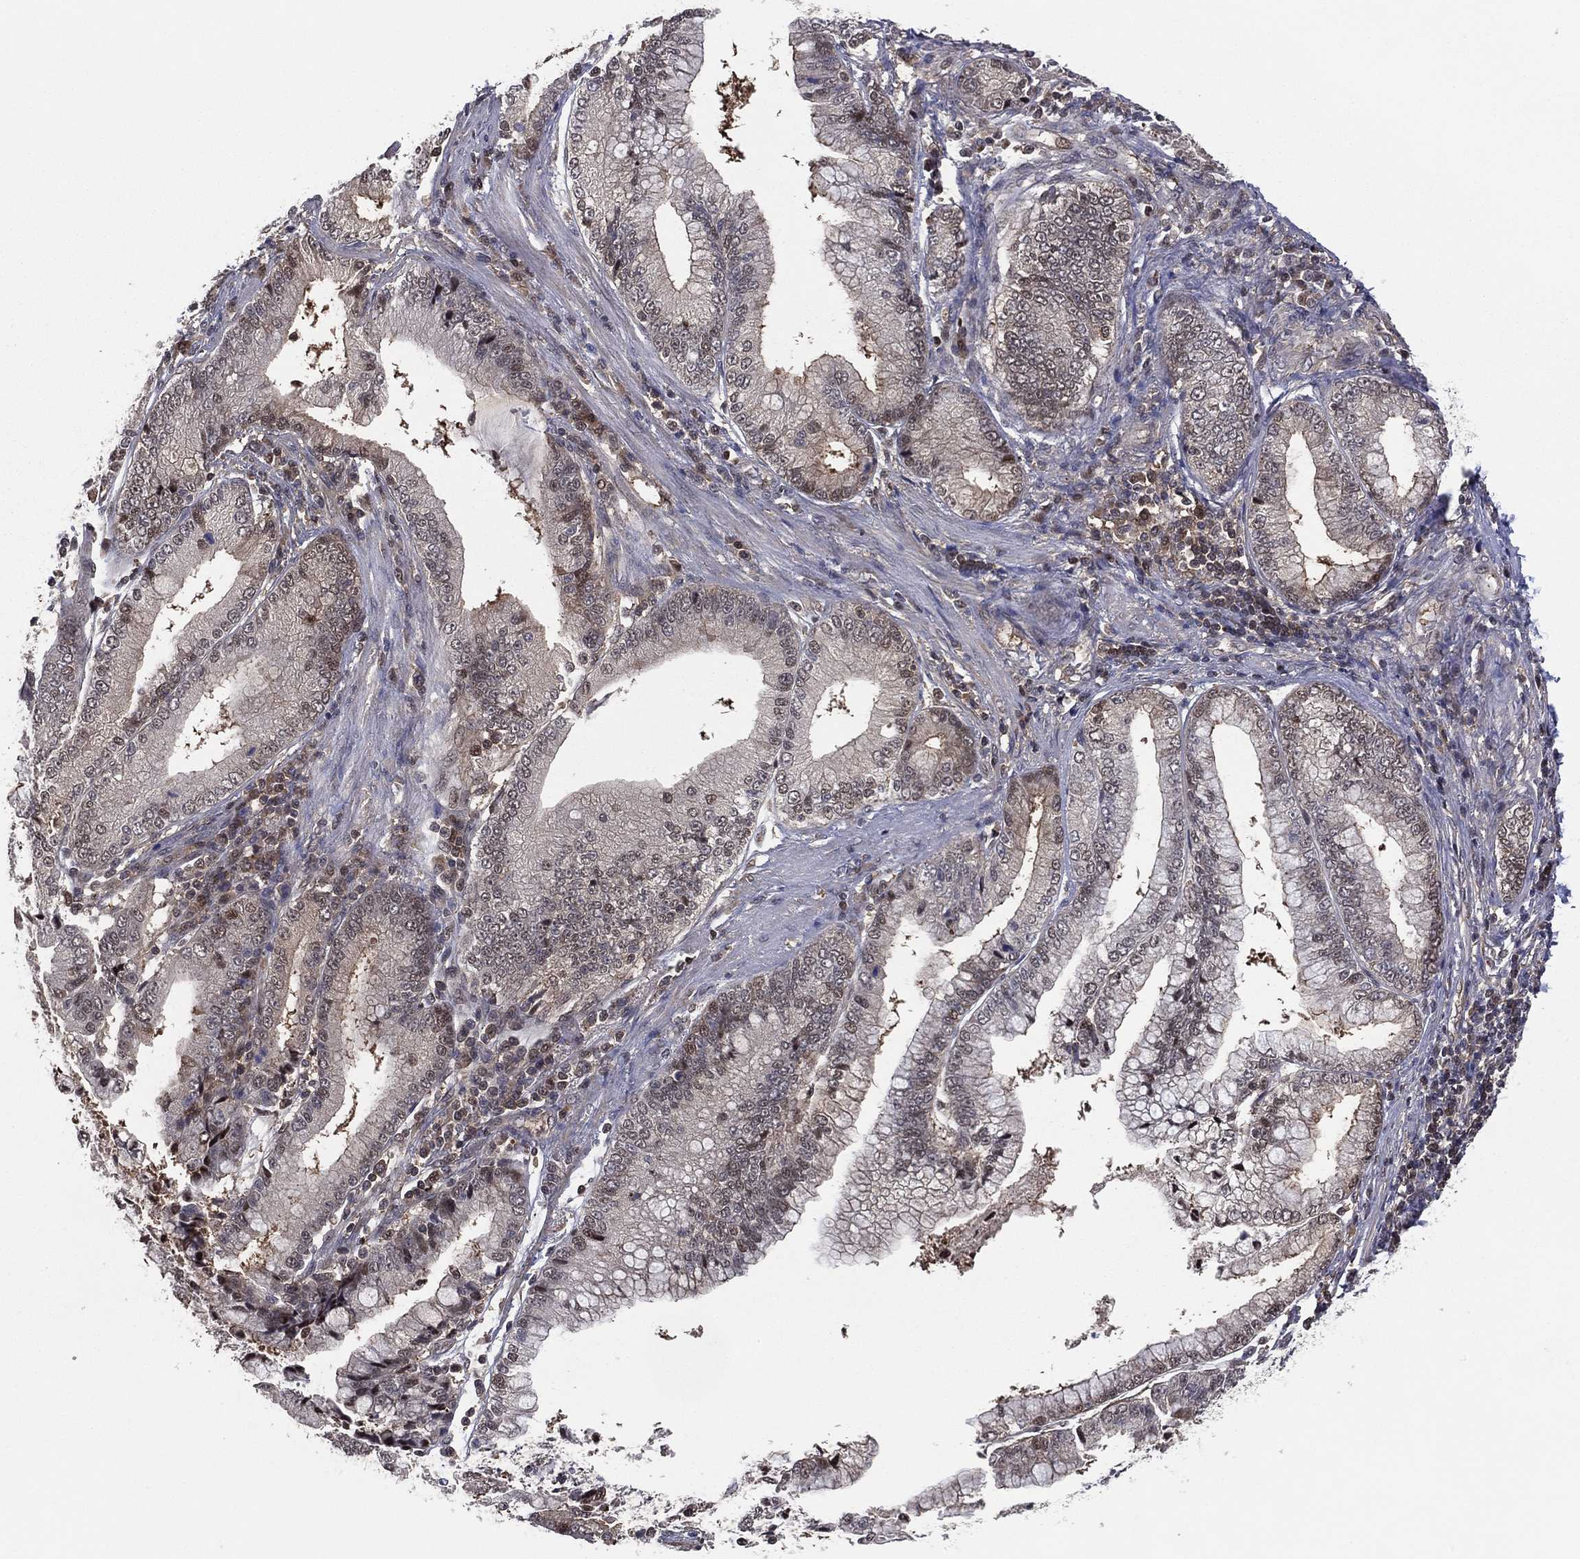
{"staining": {"intensity": "moderate", "quantity": "25%-75%", "location": "nuclear"}, "tissue": "stomach cancer", "cell_type": "Tumor cells", "image_type": "cancer", "snomed": [{"axis": "morphology", "description": "Adenocarcinoma, NOS"}, {"axis": "topography", "description": "Stomach, upper"}], "caption": "Immunohistochemistry (IHC) histopathology image of neoplastic tissue: human adenocarcinoma (stomach) stained using immunohistochemistry (IHC) reveals medium levels of moderate protein expression localized specifically in the nuclear of tumor cells, appearing as a nuclear brown color.", "gene": "ICOSLG", "patient": {"sex": "female", "age": 74}}